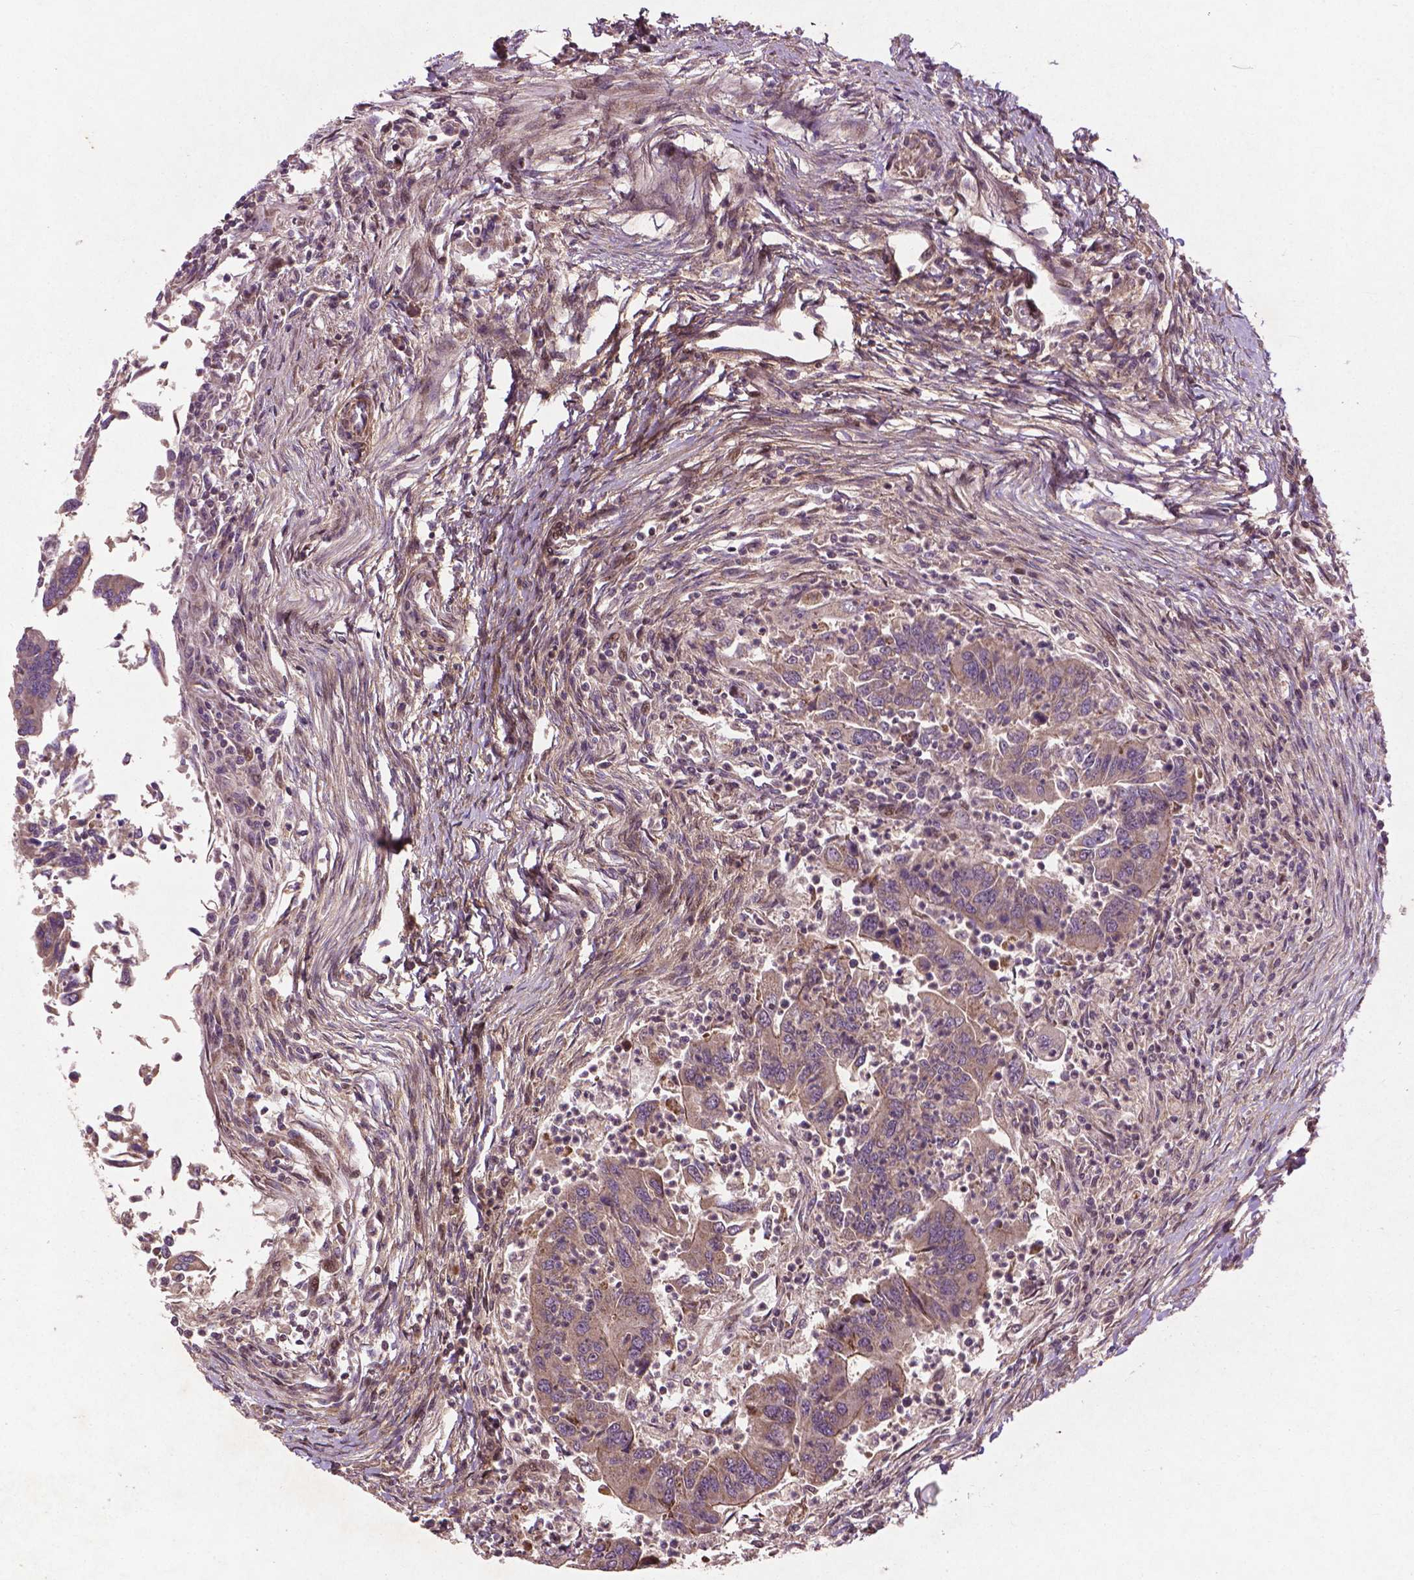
{"staining": {"intensity": "moderate", "quantity": ">75%", "location": "cytoplasmic/membranous"}, "tissue": "colorectal cancer", "cell_type": "Tumor cells", "image_type": "cancer", "snomed": [{"axis": "morphology", "description": "Adenocarcinoma, NOS"}, {"axis": "topography", "description": "Colon"}], "caption": "Adenocarcinoma (colorectal) stained with a brown dye displays moderate cytoplasmic/membranous positive expression in about >75% of tumor cells.", "gene": "B3GALNT2", "patient": {"sex": "female", "age": 67}}